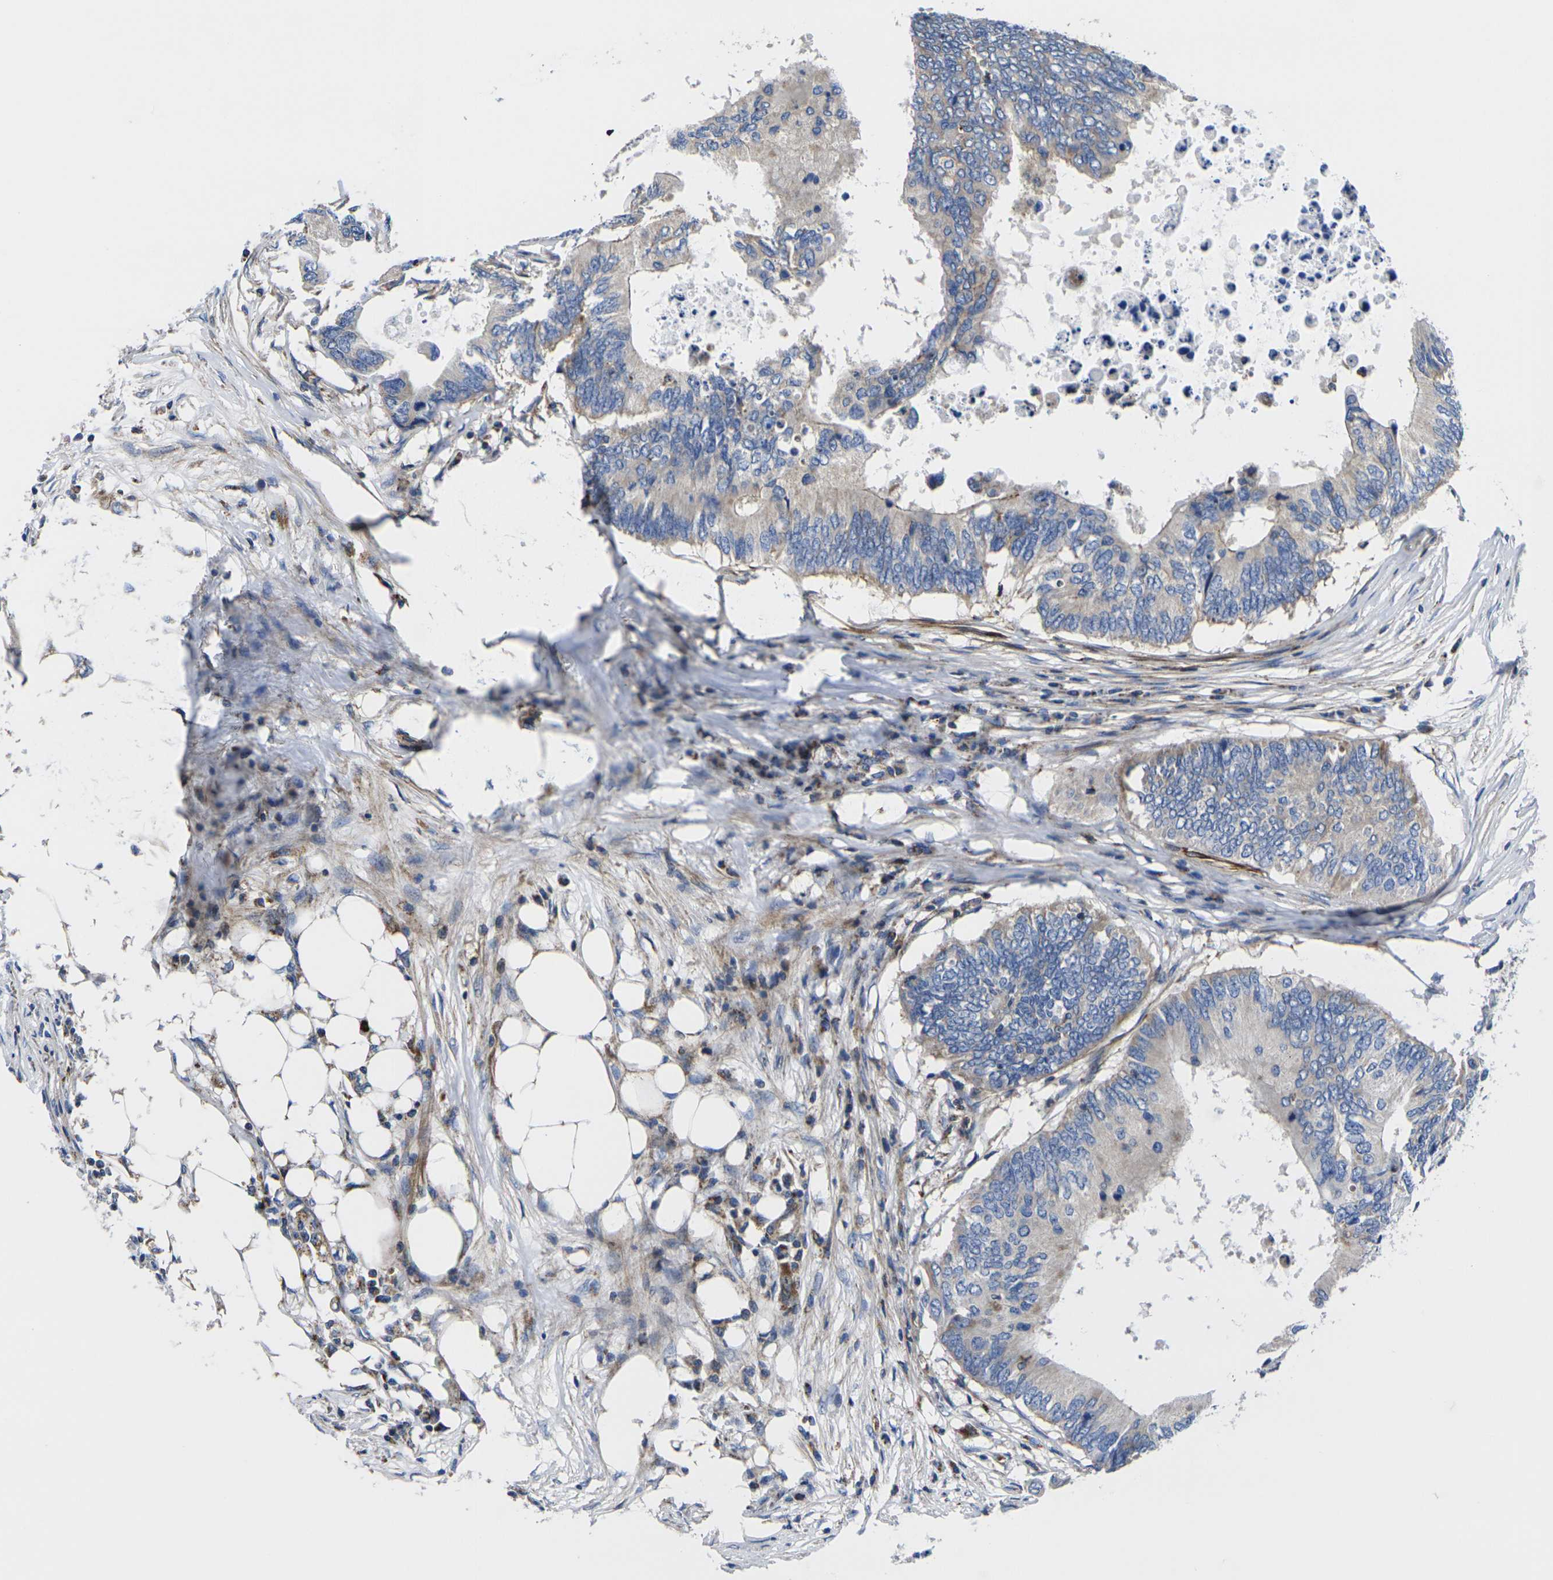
{"staining": {"intensity": "moderate", "quantity": "<25%", "location": "cytoplasmic/membranous"}, "tissue": "colorectal cancer", "cell_type": "Tumor cells", "image_type": "cancer", "snomed": [{"axis": "morphology", "description": "Adenocarcinoma, NOS"}, {"axis": "topography", "description": "Colon"}], "caption": "Colorectal cancer (adenocarcinoma) stained with IHC exhibits moderate cytoplasmic/membranous staining in about <25% of tumor cells.", "gene": "GPR4", "patient": {"sex": "male", "age": 71}}